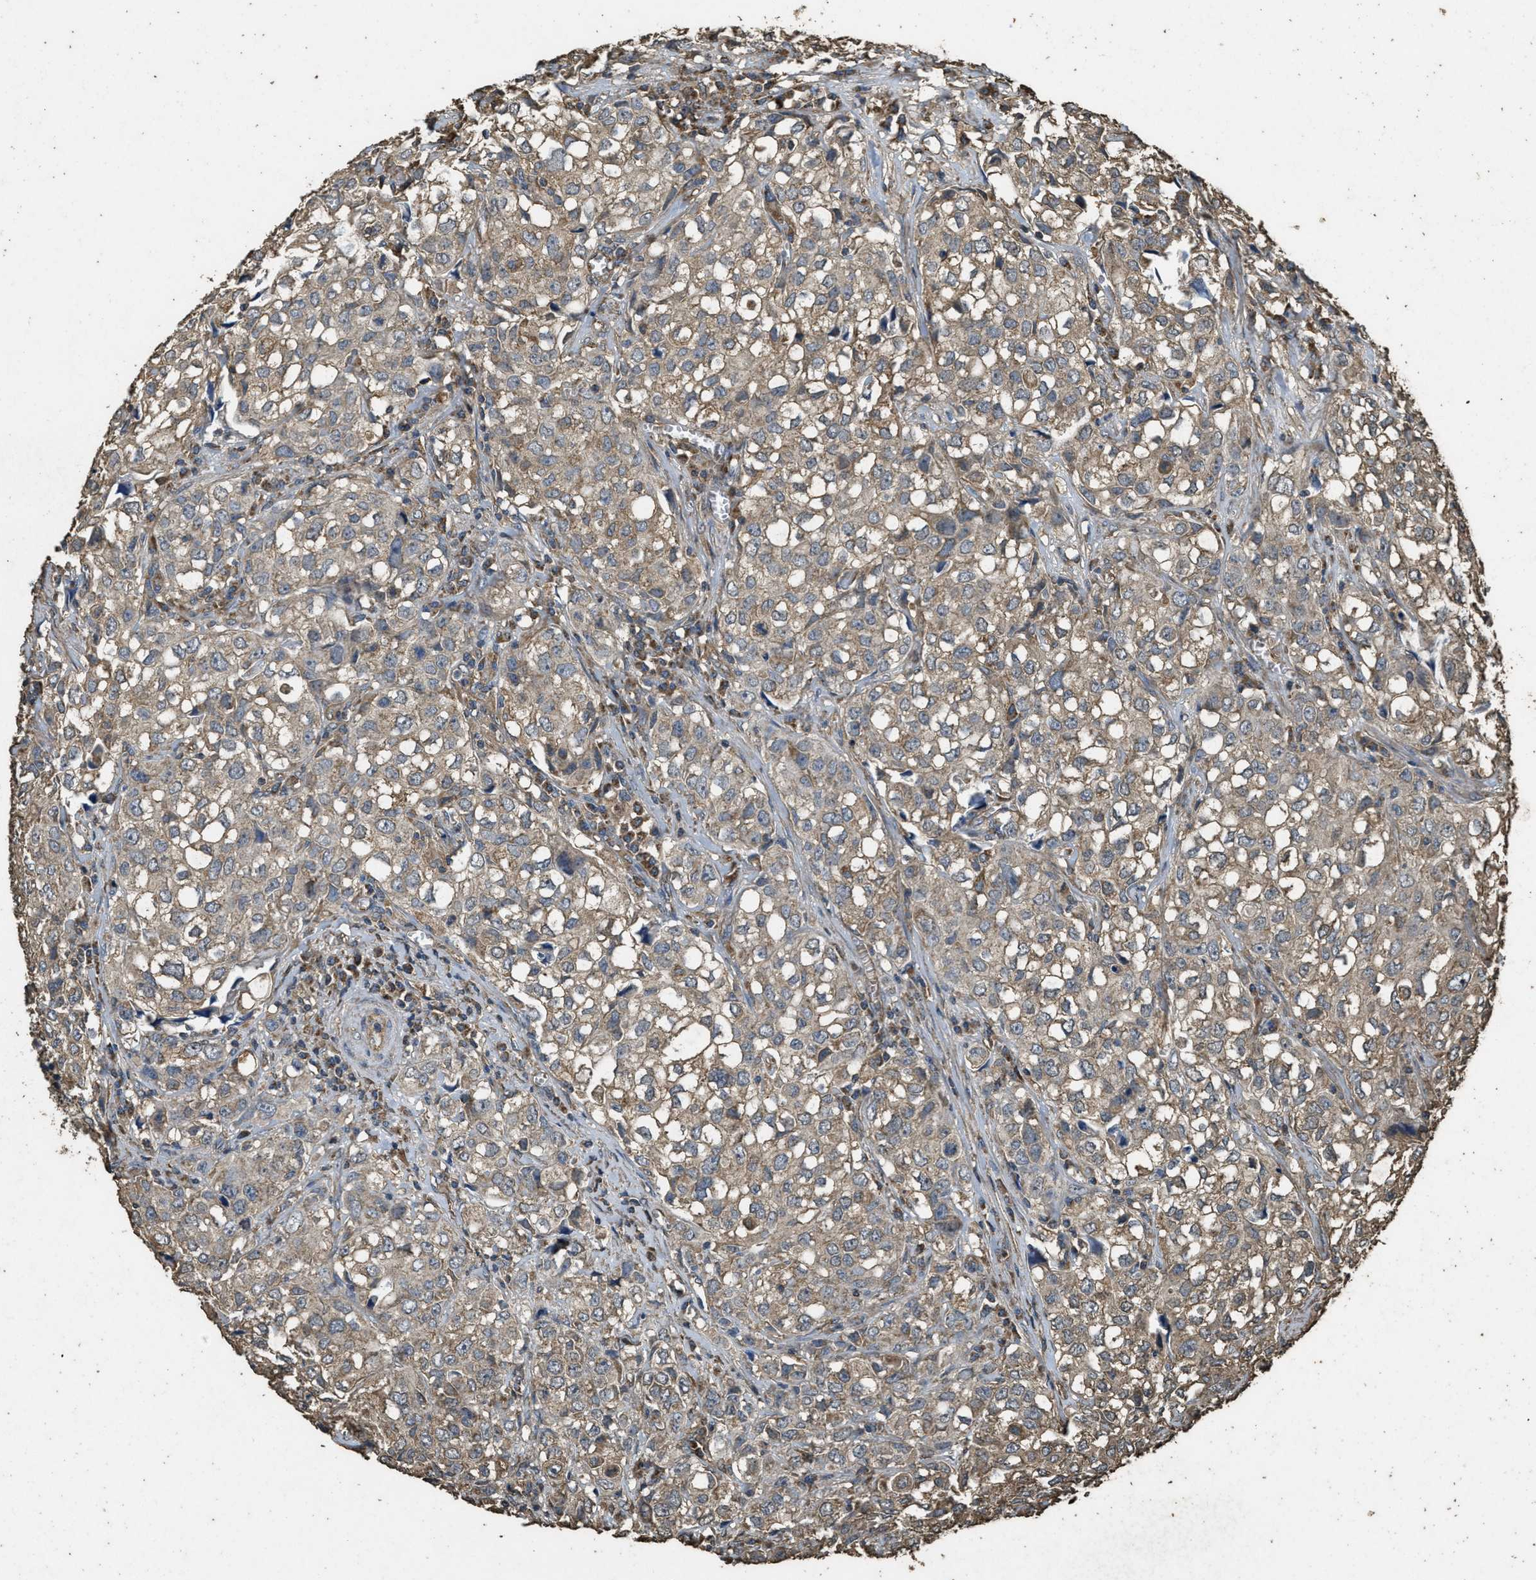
{"staining": {"intensity": "moderate", "quantity": ">75%", "location": "cytoplasmic/membranous"}, "tissue": "urothelial cancer", "cell_type": "Tumor cells", "image_type": "cancer", "snomed": [{"axis": "morphology", "description": "Urothelial carcinoma, High grade"}, {"axis": "topography", "description": "Urinary bladder"}], "caption": "IHC (DAB) staining of human urothelial cancer shows moderate cytoplasmic/membranous protein expression in approximately >75% of tumor cells.", "gene": "CYRIA", "patient": {"sex": "female", "age": 75}}